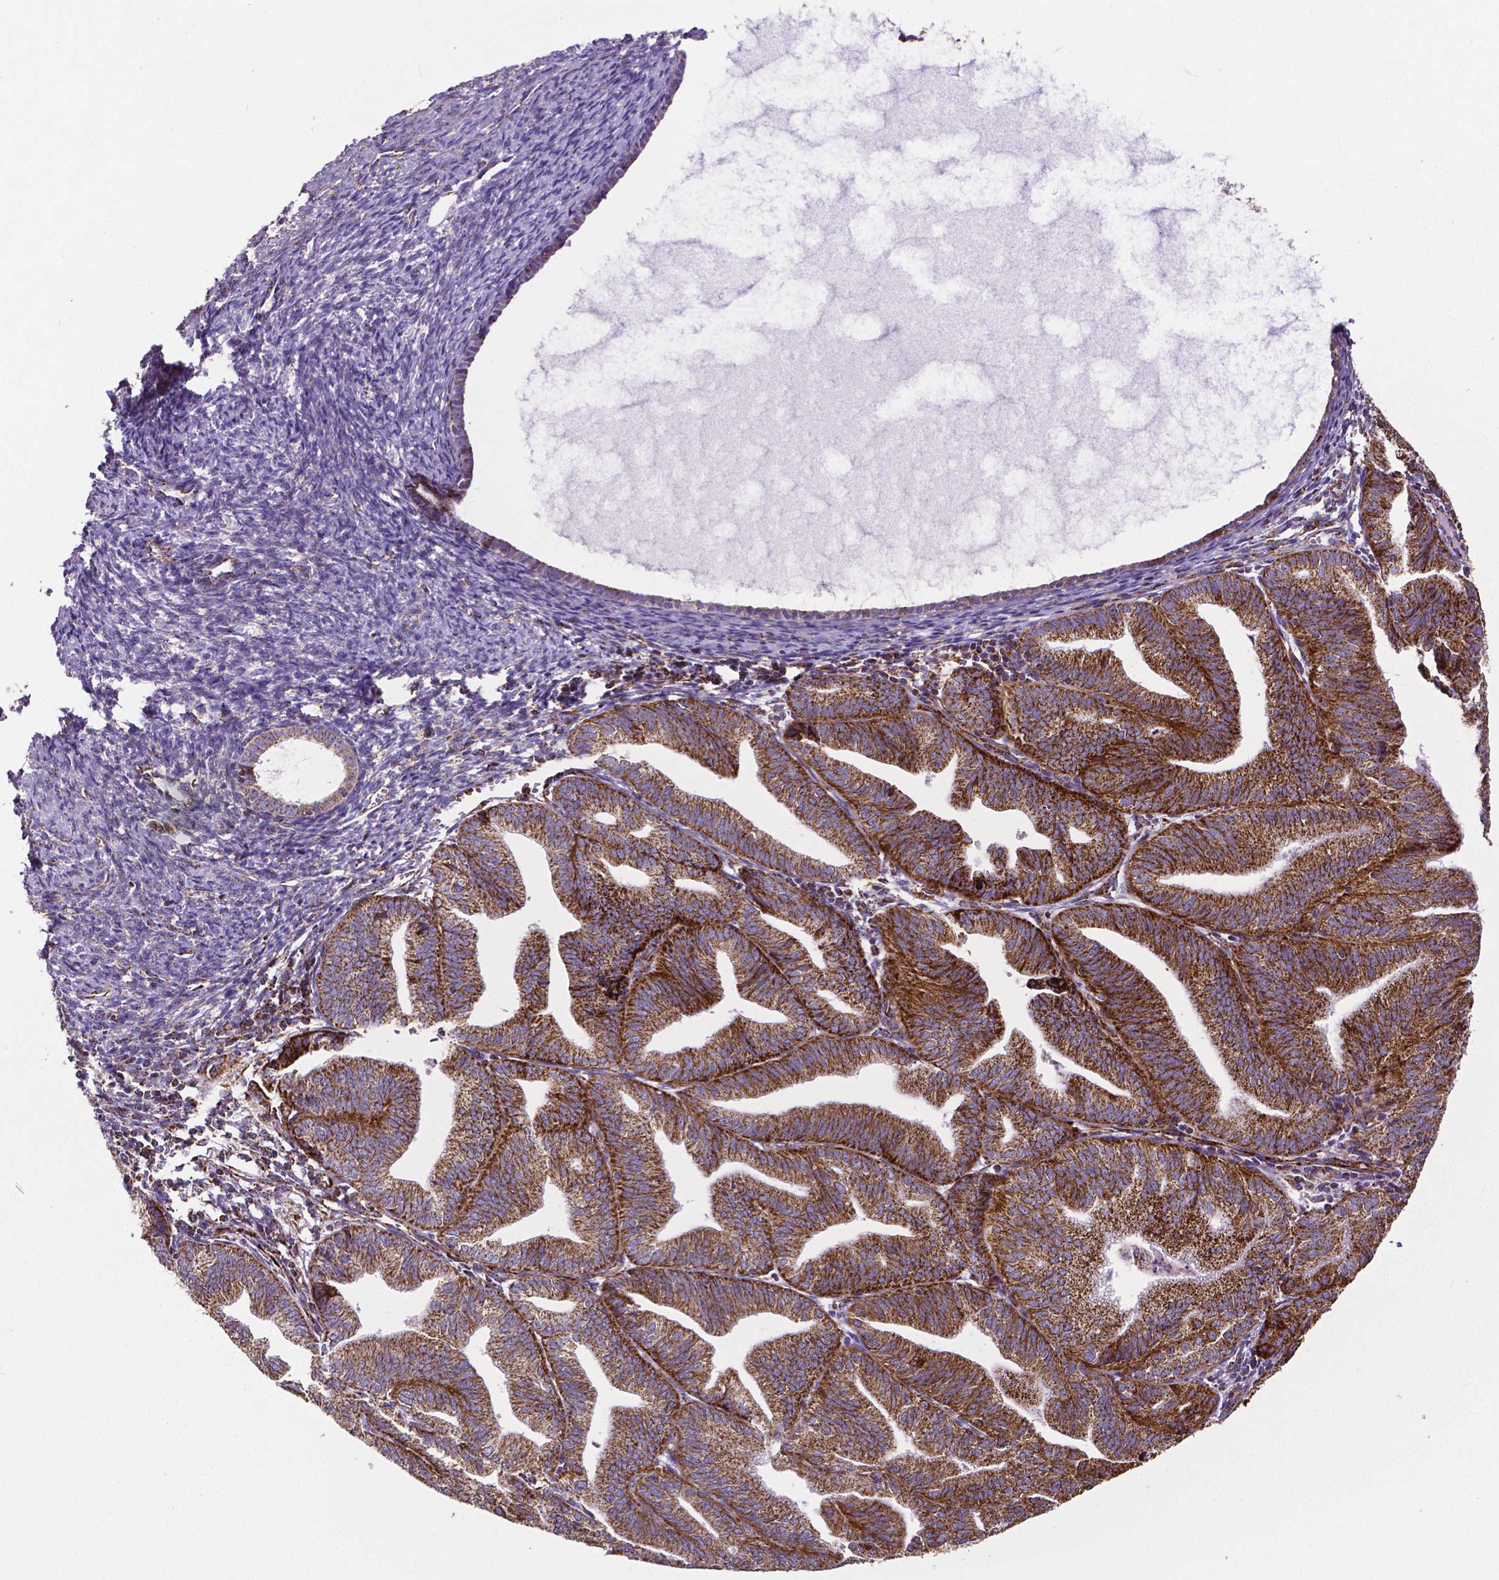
{"staining": {"intensity": "strong", "quantity": ">75%", "location": "cytoplasmic/membranous"}, "tissue": "endometrial cancer", "cell_type": "Tumor cells", "image_type": "cancer", "snomed": [{"axis": "morphology", "description": "Adenocarcinoma, NOS"}, {"axis": "topography", "description": "Endometrium"}], "caption": "Protein expression analysis of human endometrial cancer reveals strong cytoplasmic/membranous positivity in approximately >75% of tumor cells.", "gene": "MACC1", "patient": {"sex": "female", "age": 70}}